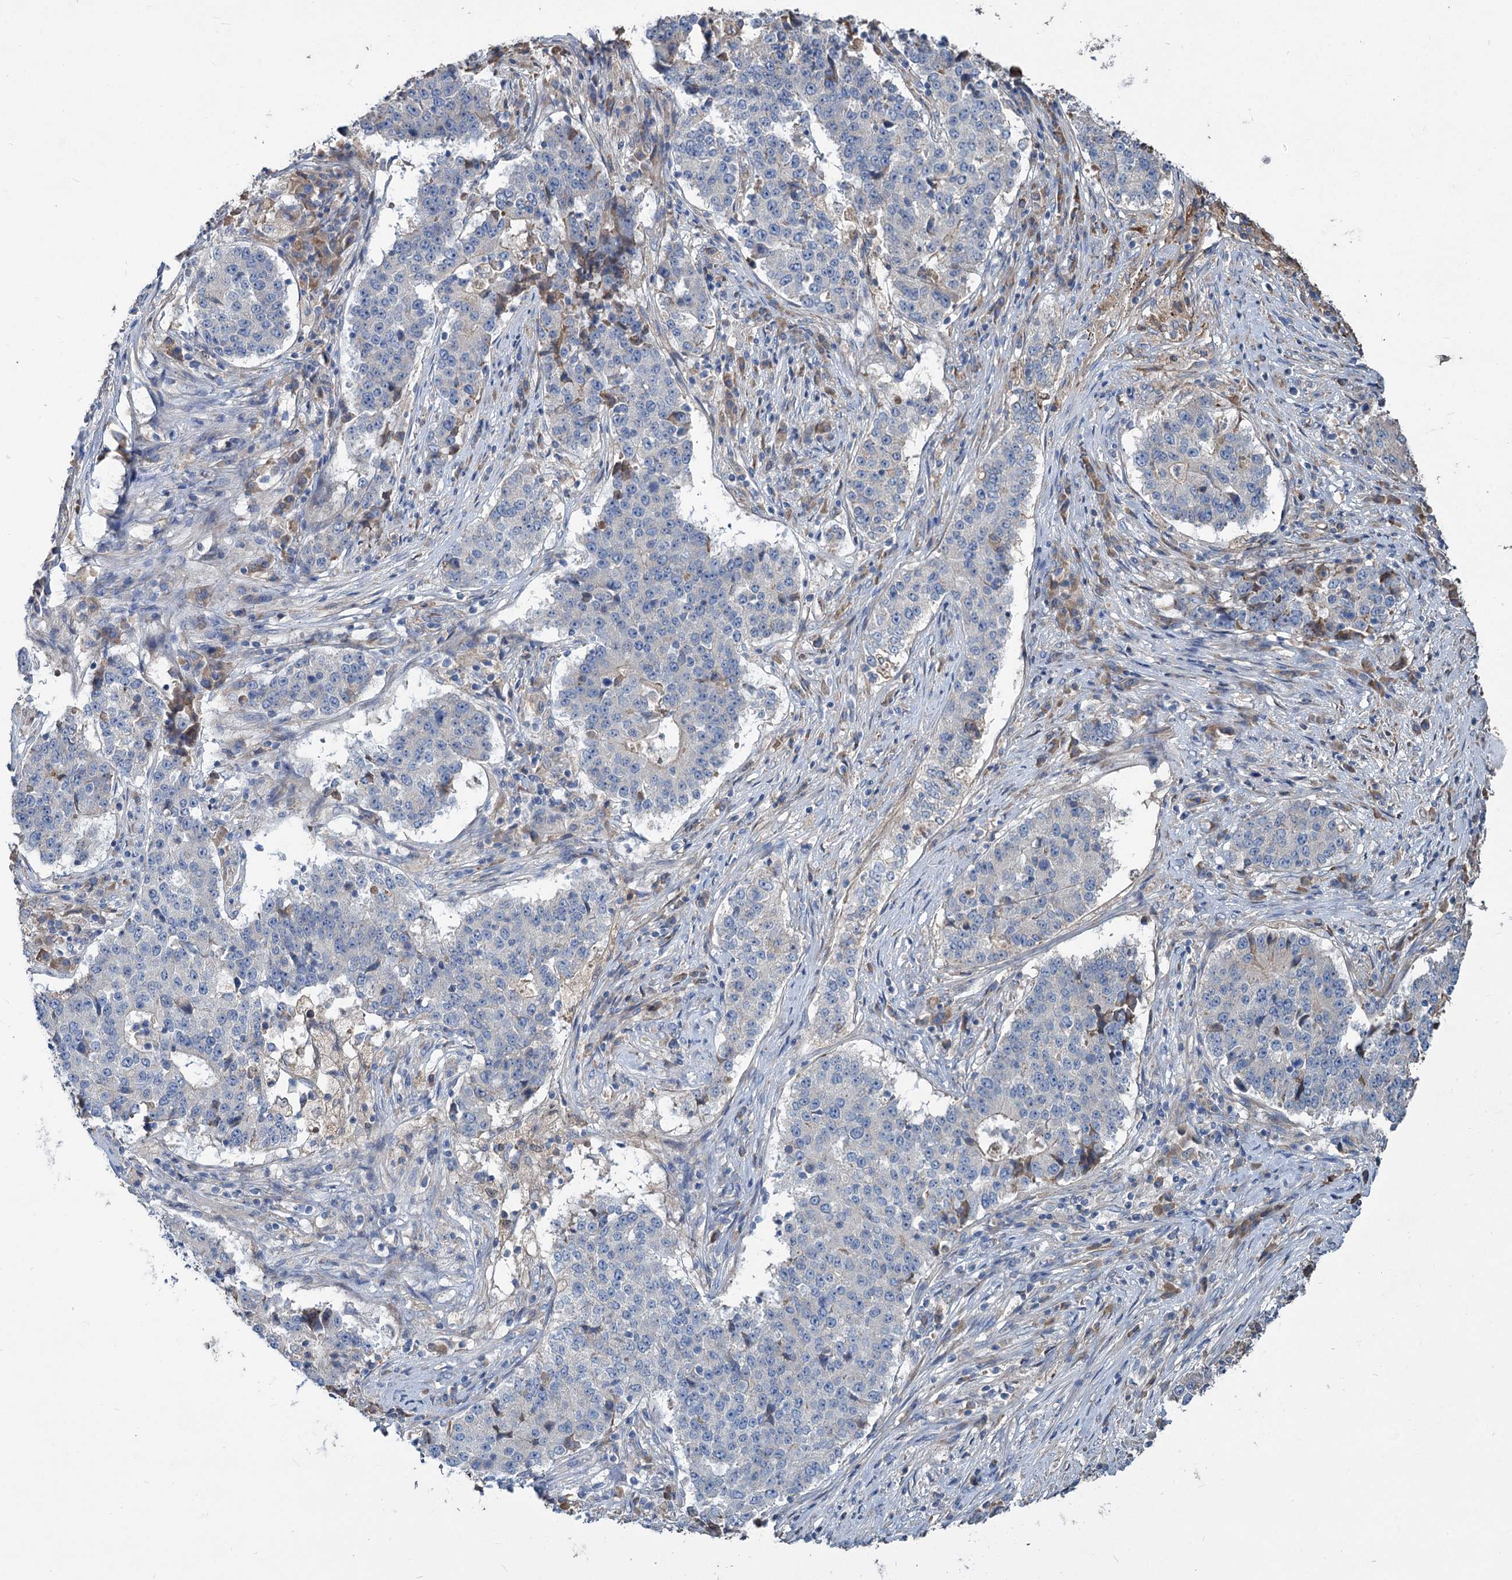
{"staining": {"intensity": "negative", "quantity": "none", "location": "none"}, "tissue": "stomach cancer", "cell_type": "Tumor cells", "image_type": "cancer", "snomed": [{"axis": "morphology", "description": "Adenocarcinoma, NOS"}, {"axis": "topography", "description": "Stomach"}], "caption": "High power microscopy image of an immunohistochemistry micrograph of stomach adenocarcinoma, revealing no significant staining in tumor cells.", "gene": "URAD", "patient": {"sex": "male", "age": 59}}